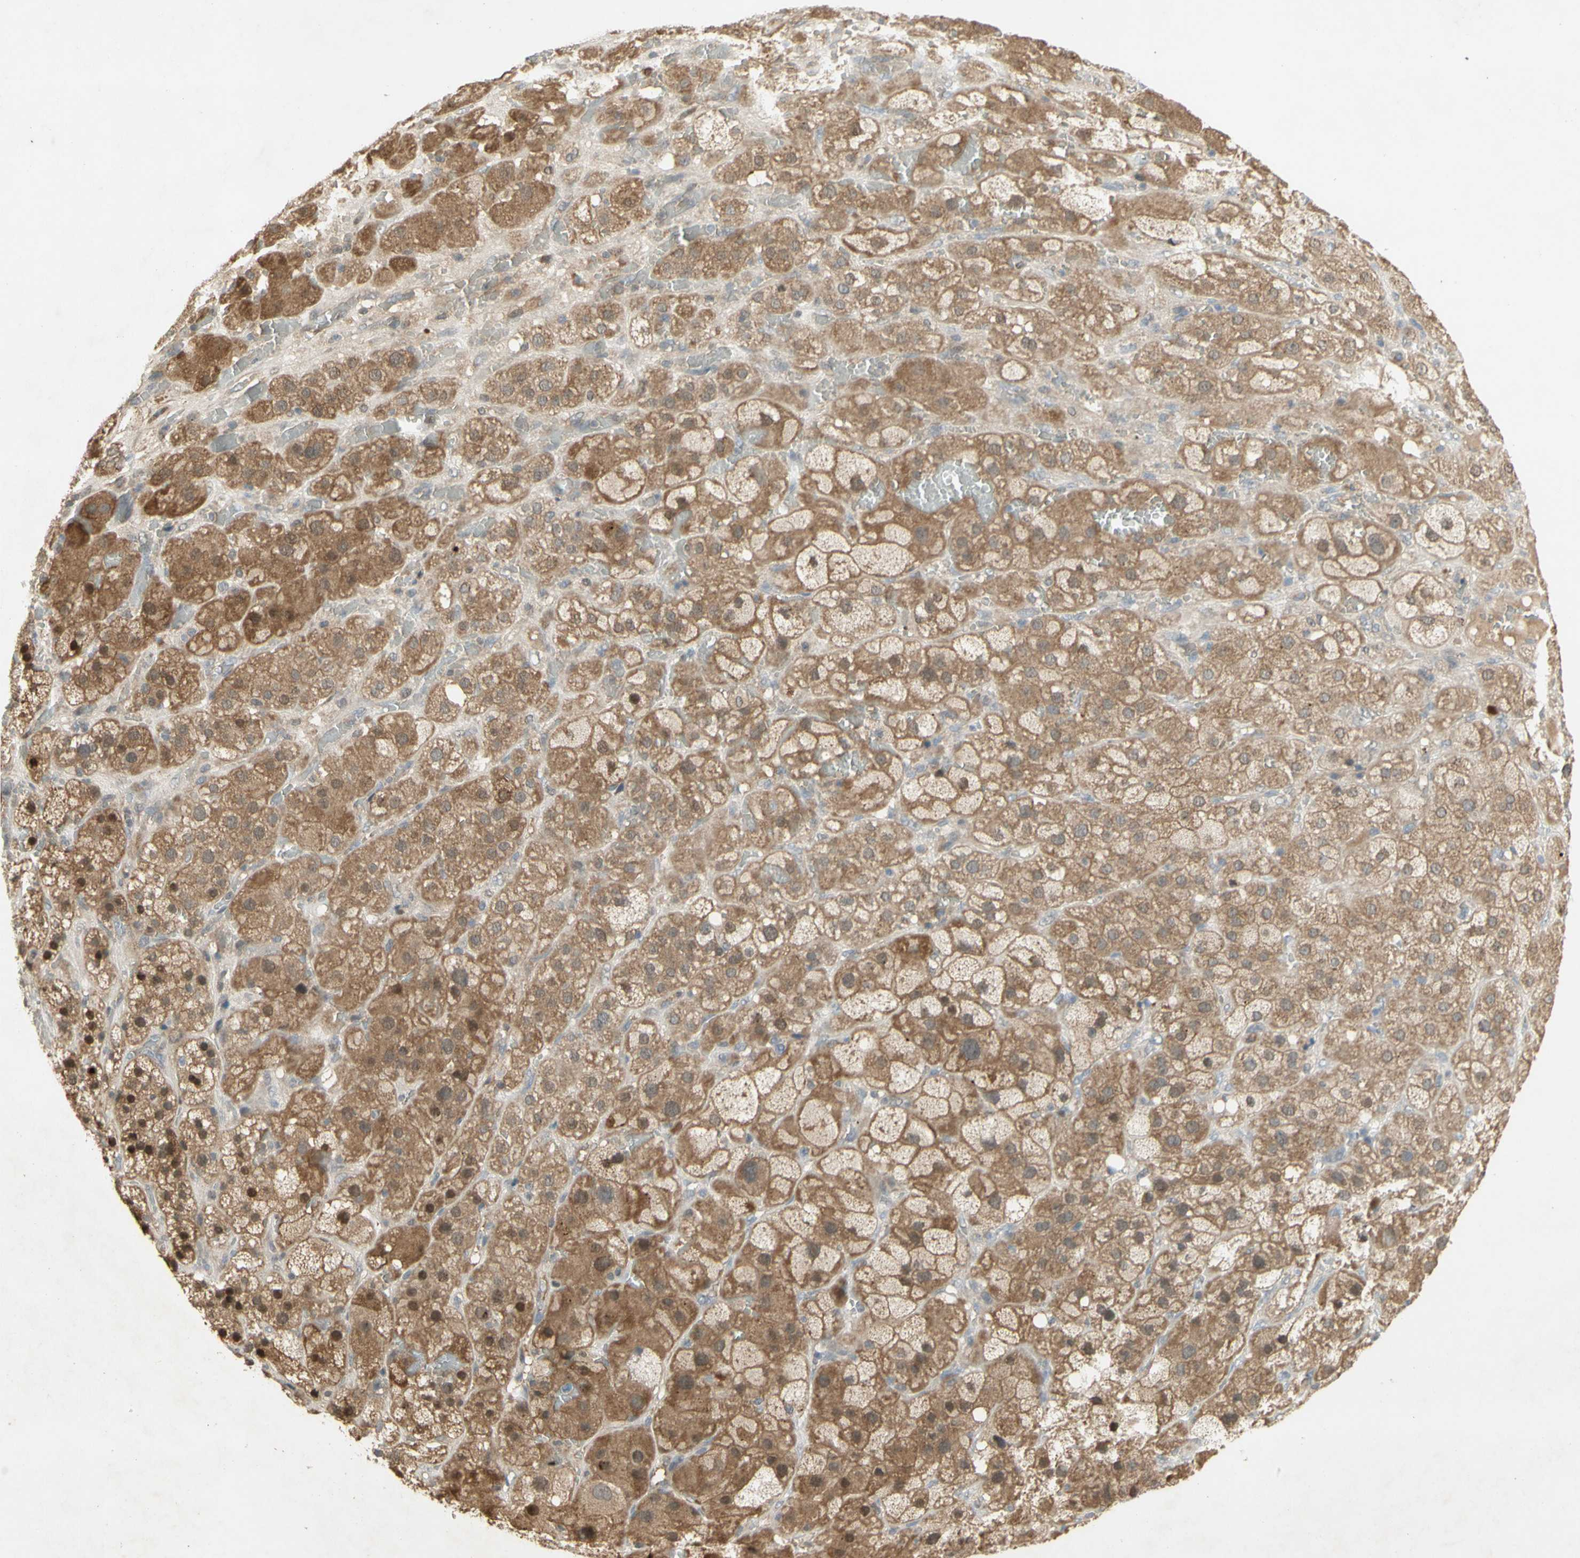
{"staining": {"intensity": "weak", "quantity": "25%-75%", "location": "cytoplasmic/membranous,nuclear"}, "tissue": "adrenal gland", "cell_type": "Glandular cells", "image_type": "normal", "snomed": [{"axis": "morphology", "description": "Normal tissue, NOS"}, {"axis": "topography", "description": "Adrenal gland"}], "caption": "Immunohistochemical staining of benign adrenal gland shows weak cytoplasmic/membranous,nuclear protein expression in about 25%-75% of glandular cells. (DAB = brown stain, brightfield microscopy at high magnification).", "gene": "NRG4", "patient": {"sex": "female", "age": 47}}